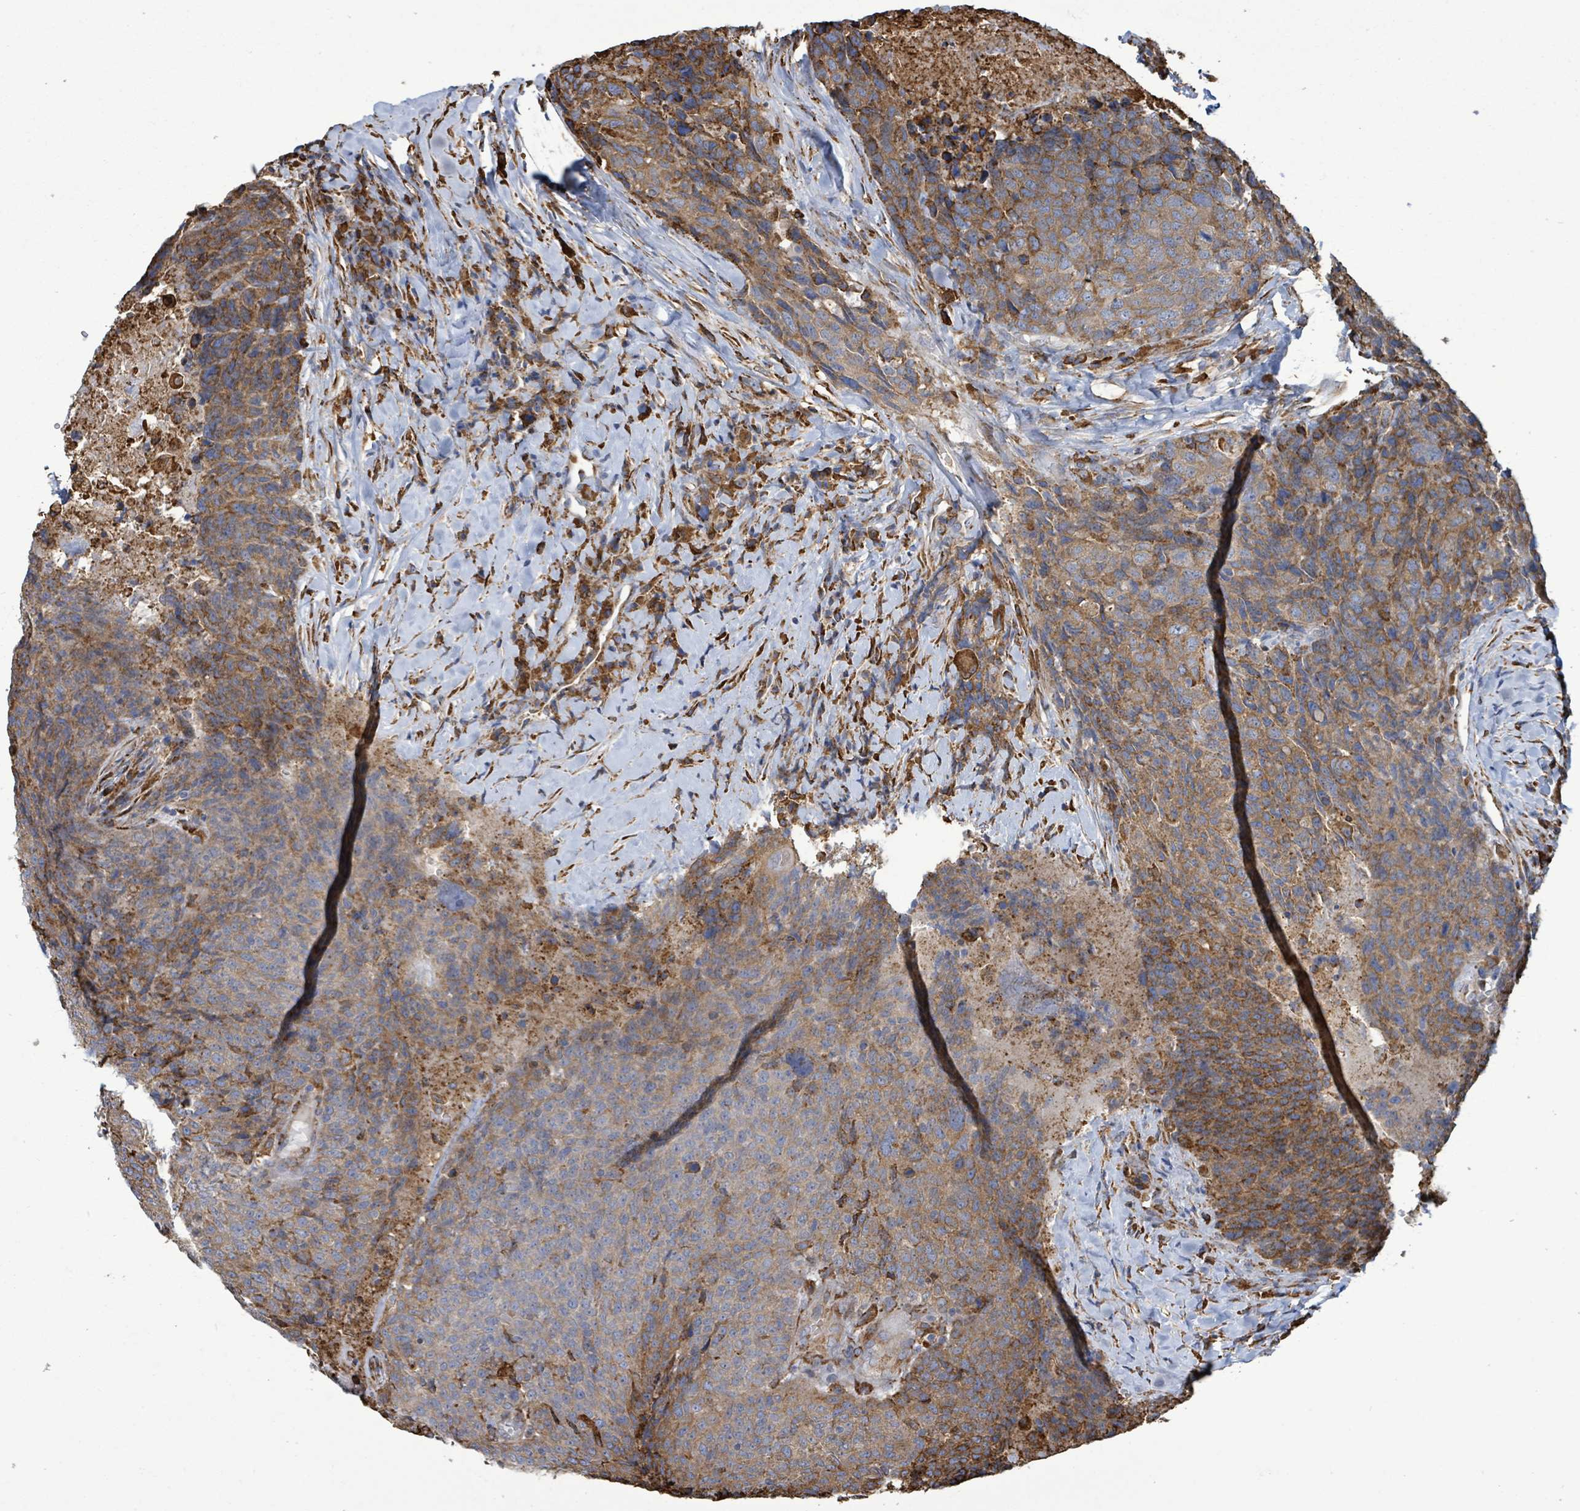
{"staining": {"intensity": "moderate", "quantity": ">75%", "location": "cytoplasmic/membranous"}, "tissue": "head and neck cancer", "cell_type": "Tumor cells", "image_type": "cancer", "snomed": [{"axis": "morphology", "description": "Squamous cell carcinoma, NOS"}, {"axis": "topography", "description": "Head-Neck"}], "caption": "A histopathology image showing moderate cytoplasmic/membranous staining in approximately >75% of tumor cells in head and neck cancer, as visualized by brown immunohistochemical staining.", "gene": "RFPL4A", "patient": {"sex": "male", "age": 66}}